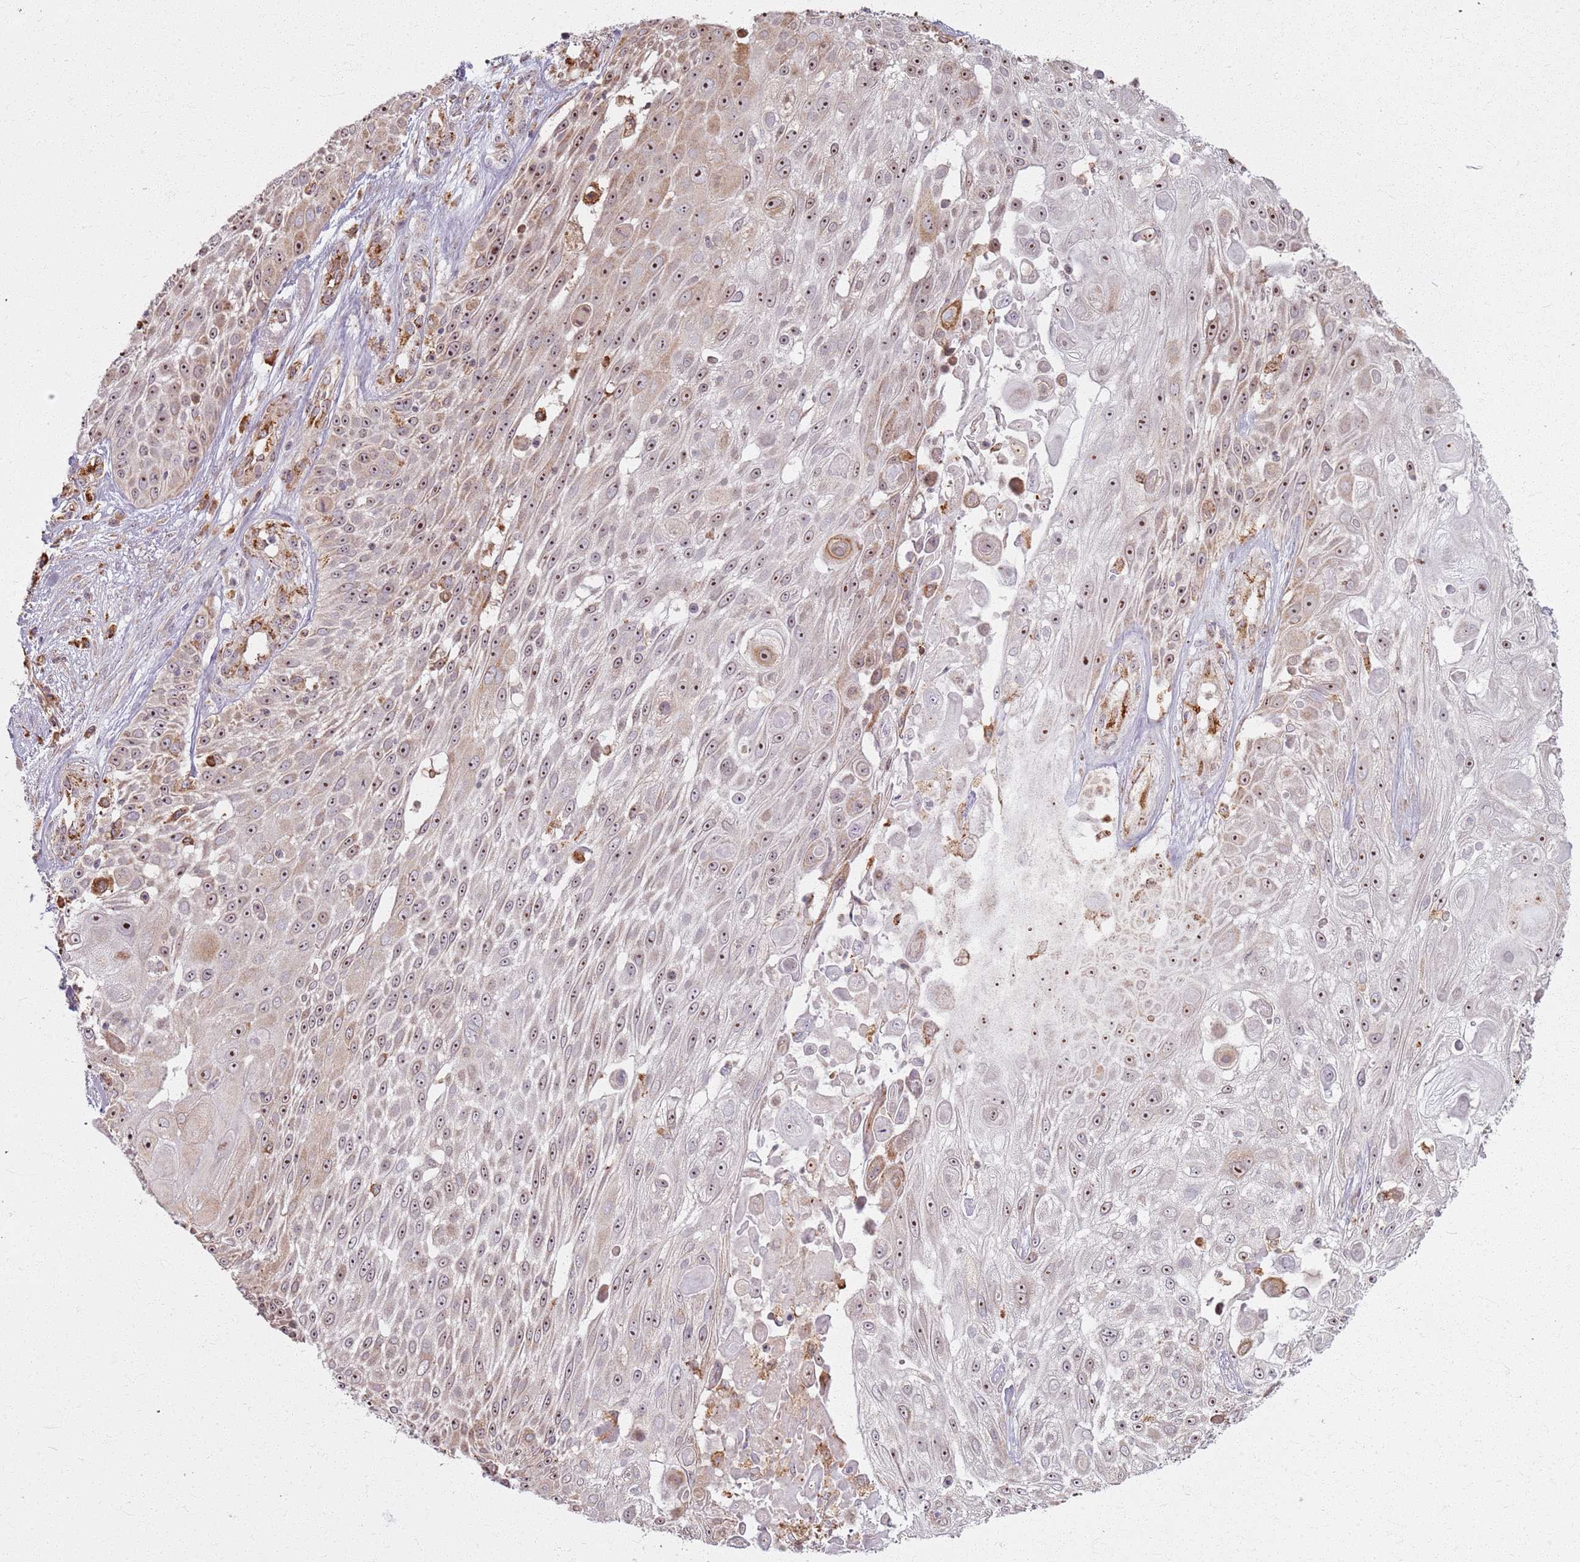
{"staining": {"intensity": "moderate", "quantity": "25%-75%", "location": "cytoplasmic/membranous,nuclear"}, "tissue": "skin cancer", "cell_type": "Tumor cells", "image_type": "cancer", "snomed": [{"axis": "morphology", "description": "Squamous cell carcinoma, NOS"}, {"axis": "topography", "description": "Skin"}], "caption": "Immunohistochemistry staining of skin cancer (squamous cell carcinoma), which shows medium levels of moderate cytoplasmic/membranous and nuclear positivity in approximately 25%-75% of tumor cells indicating moderate cytoplasmic/membranous and nuclear protein expression. The staining was performed using DAB (3,3'-diaminobenzidine) (brown) for protein detection and nuclei were counterstained in hematoxylin (blue).", "gene": "KRI1", "patient": {"sex": "female", "age": 86}}